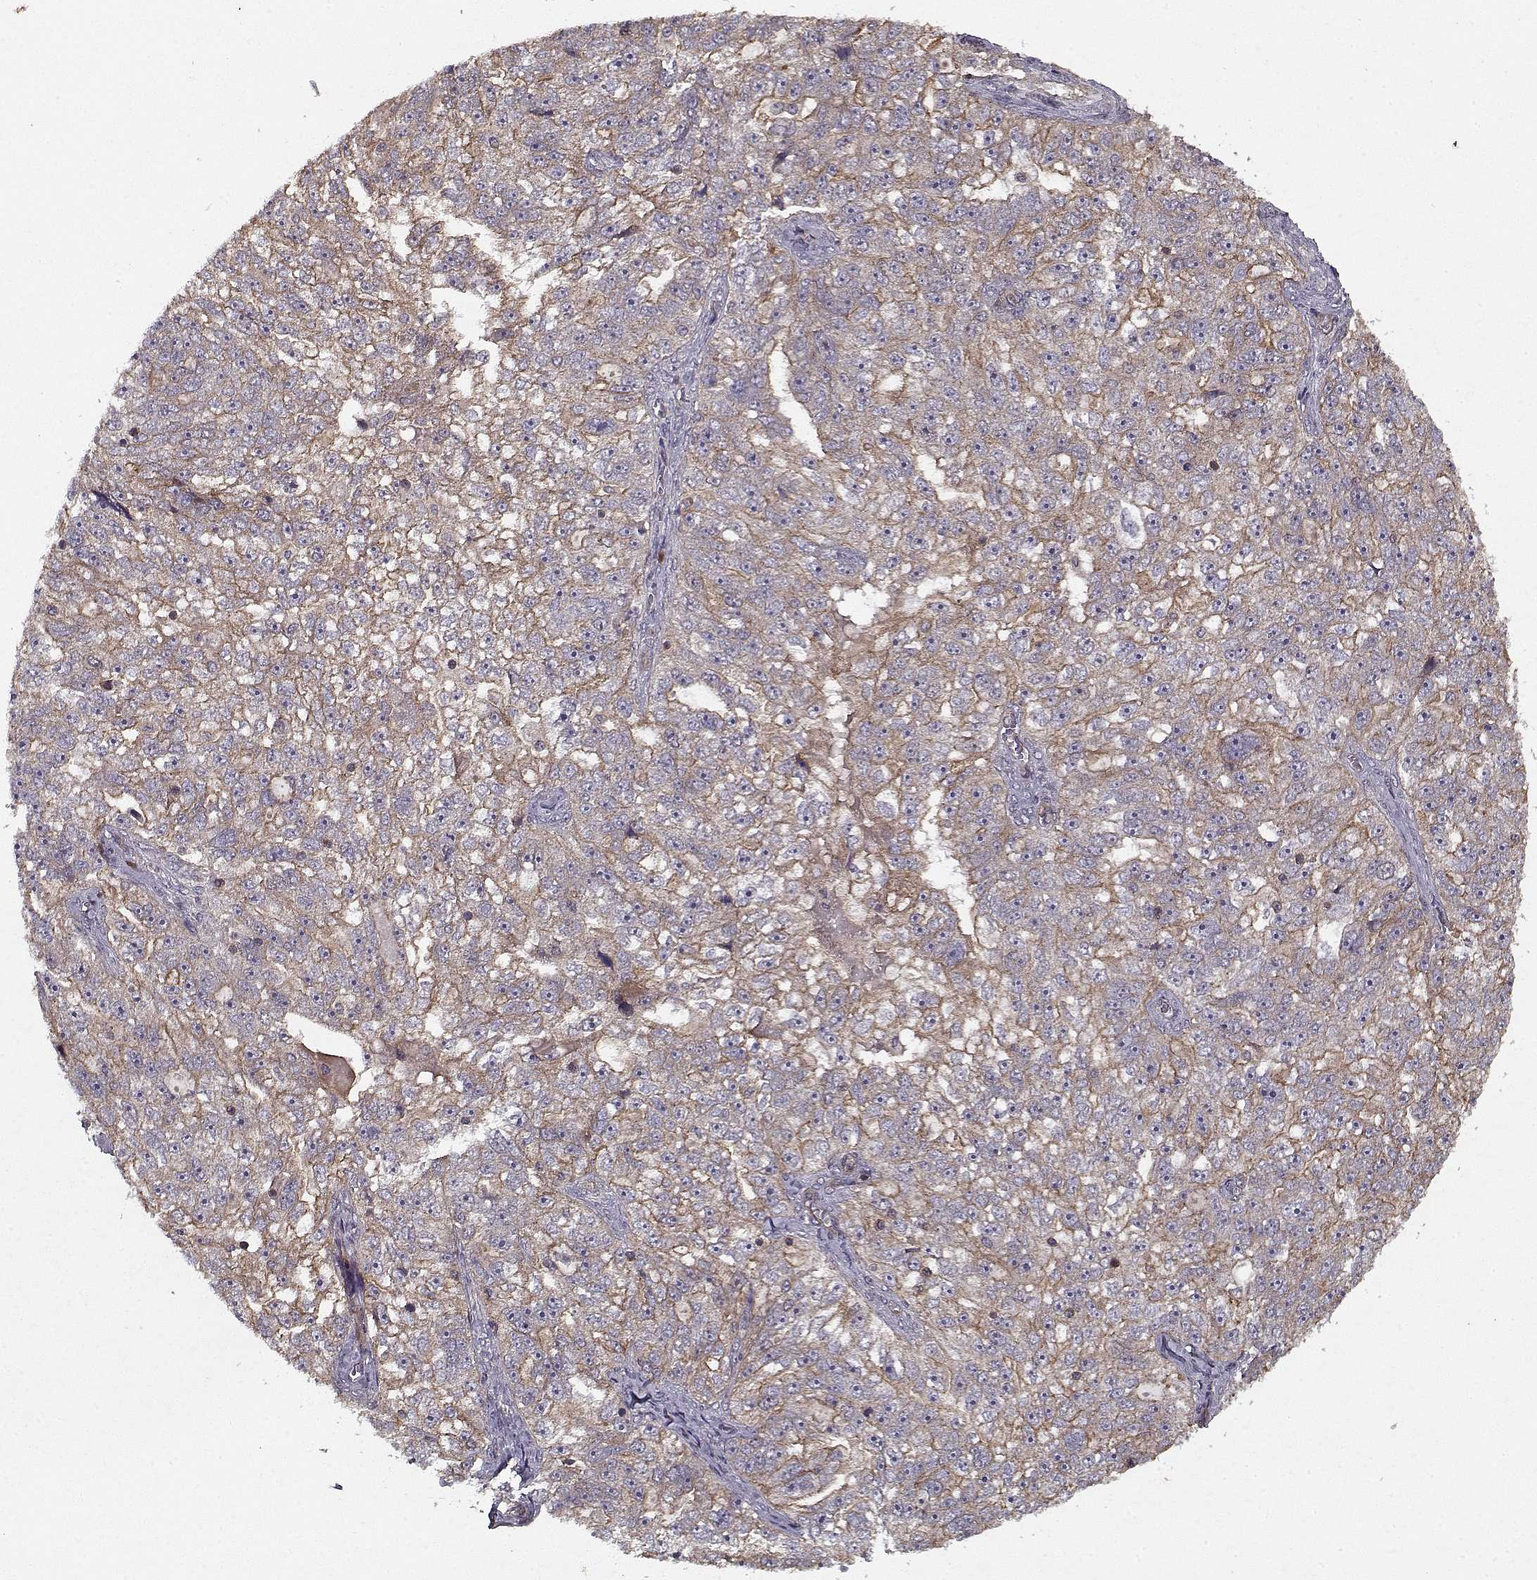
{"staining": {"intensity": "moderate", "quantity": ">75%", "location": "cytoplasmic/membranous"}, "tissue": "ovarian cancer", "cell_type": "Tumor cells", "image_type": "cancer", "snomed": [{"axis": "morphology", "description": "Cystadenocarcinoma, serous, NOS"}, {"axis": "topography", "description": "Ovary"}], "caption": "Immunohistochemical staining of human ovarian cancer (serous cystadenocarcinoma) displays moderate cytoplasmic/membranous protein staining in approximately >75% of tumor cells. (Brightfield microscopy of DAB IHC at high magnification).", "gene": "PPP1R12A", "patient": {"sex": "female", "age": 51}}